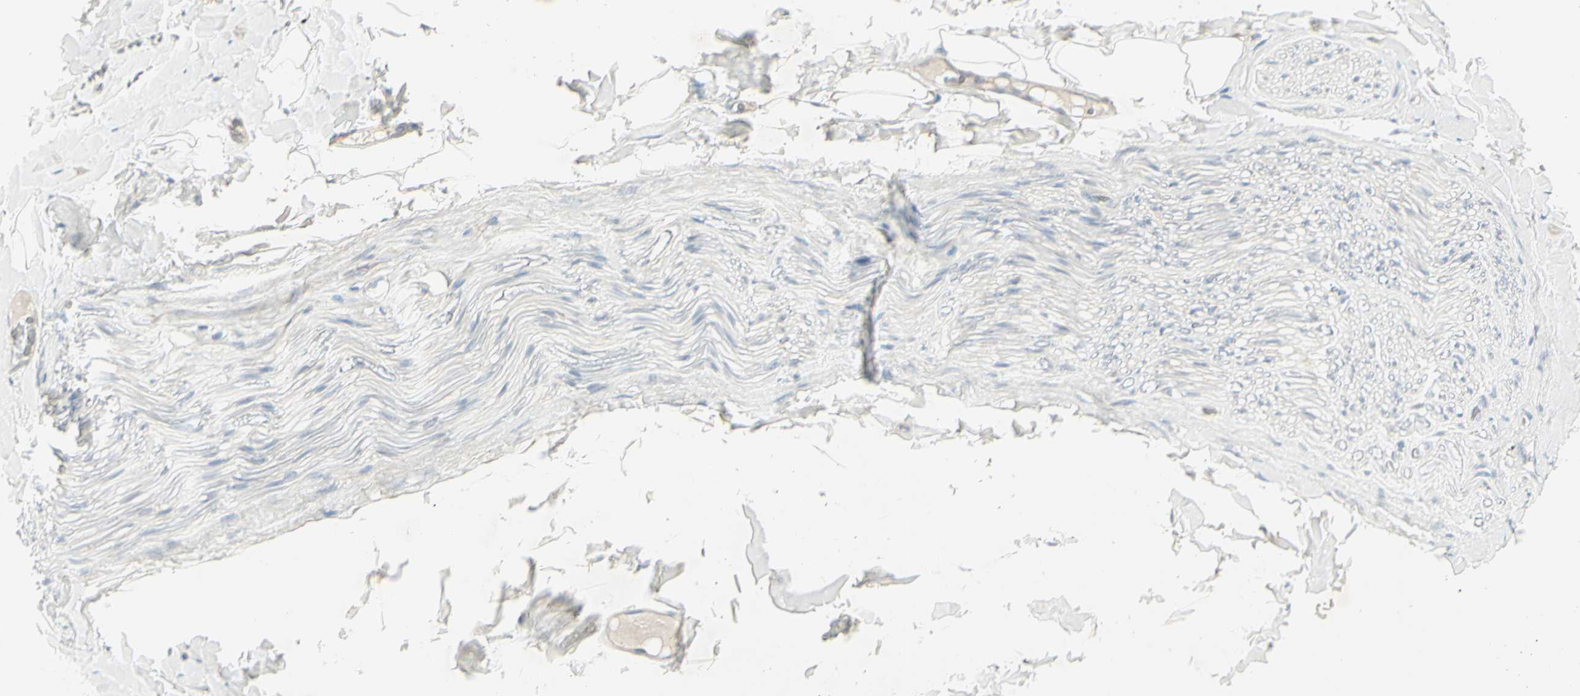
{"staining": {"intensity": "negative", "quantity": "none", "location": "none"}, "tissue": "adipose tissue", "cell_type": "Adipocytes", "image_type": "normal", "snomed": [{"axis": "morphology", "description": "Normal tissue, NOS"}, {"axis": "topography", "description": "Peripheral nerve tissue"}], "caption": "Immunohistochemistry (IHC) micrograph of unremarkable human adipose tissue stained for a protein (brown), which exhibits no staining in adipocytes.", "gene": "CCNB2", "patient": {"sex": "male", "age": 70}}